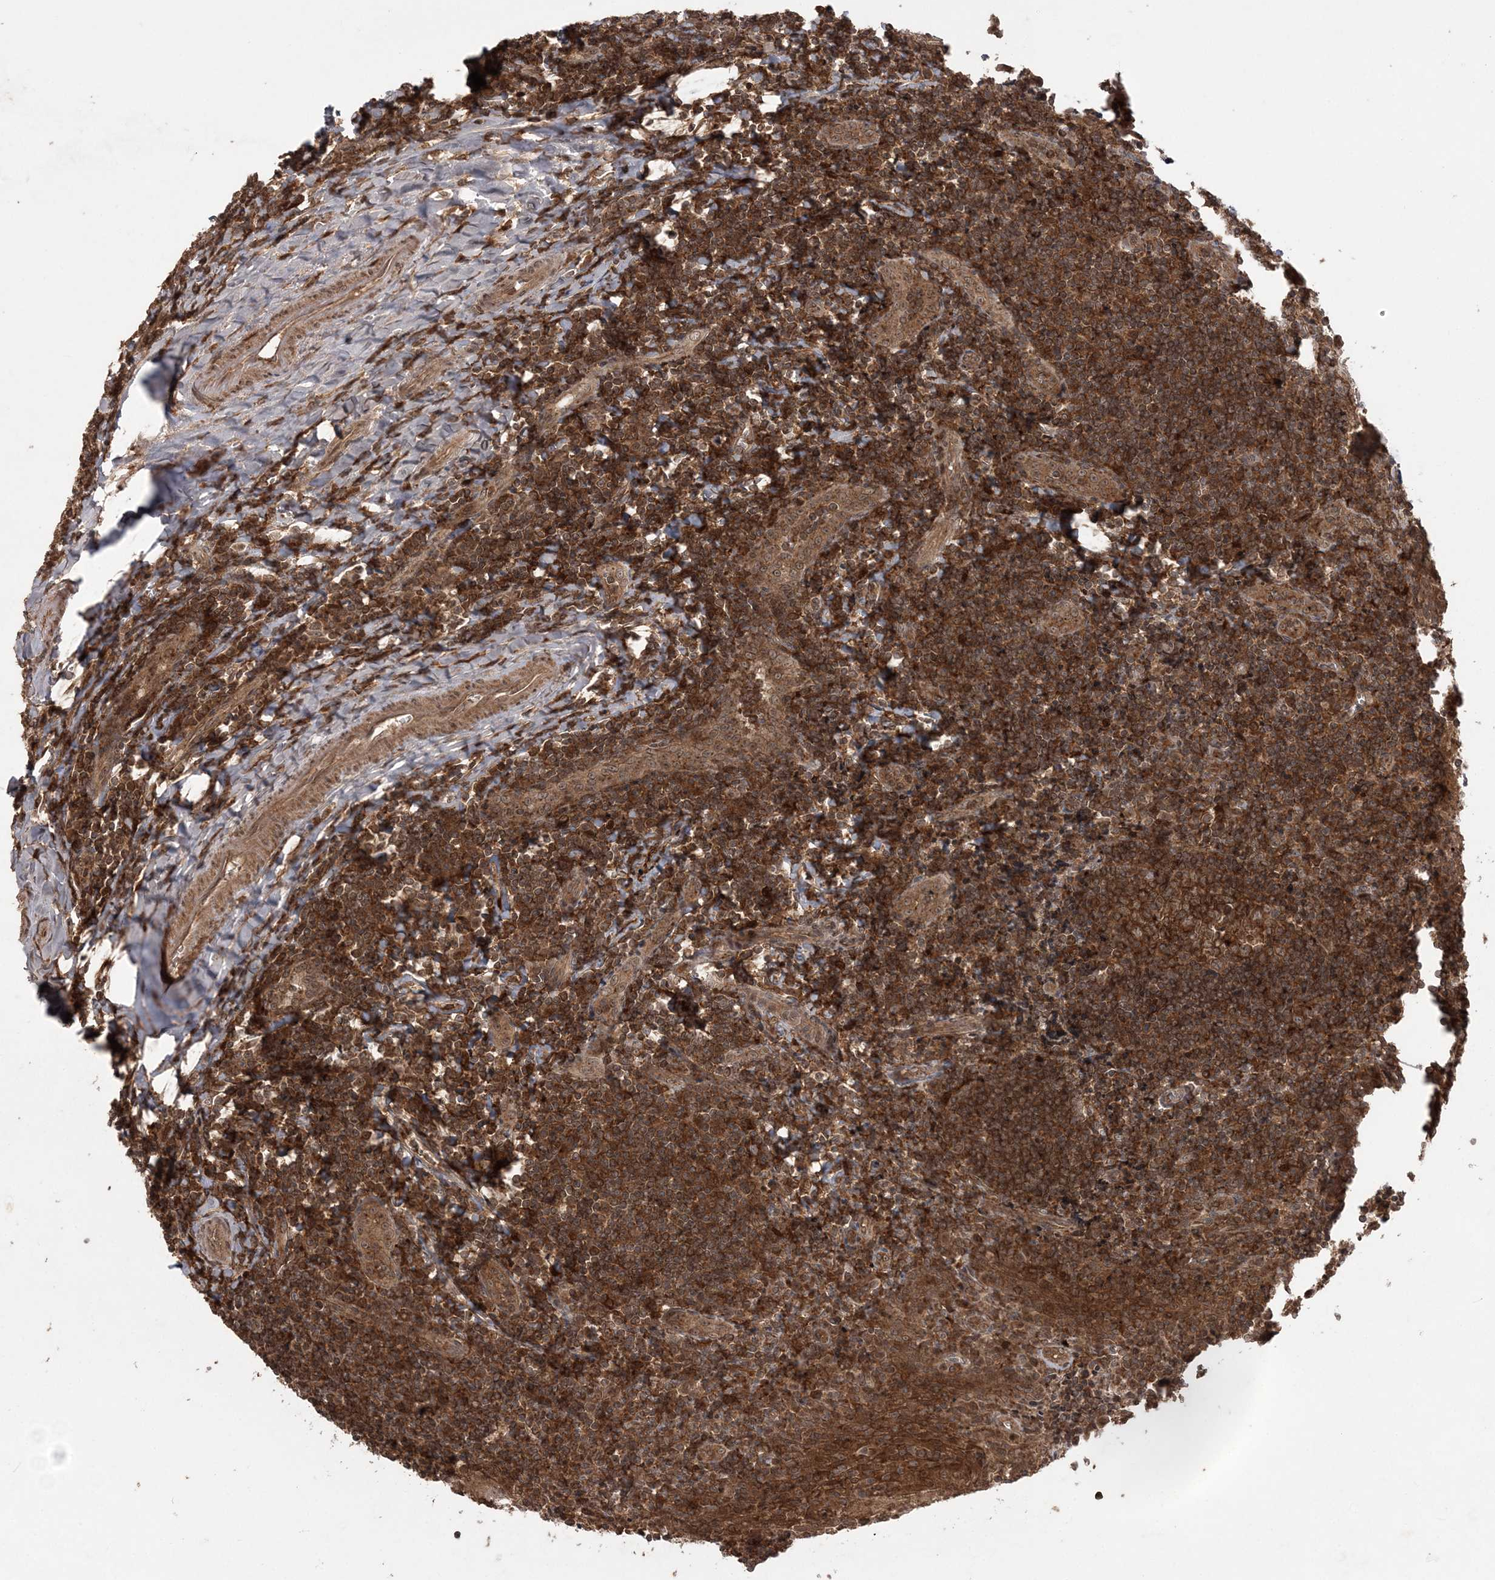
{"staining": {"intensity": "moderate", "quantity": ">75%", "location": "cytoplasmic/membranous"}, "tissue": "tonsil", "cell_type": "Germinal center cells", "image_type": "normal", "snomed": [{"axis": "morphology", "description": "Normal tissue, NOS"}, {"axis": "topography", "description": "Tonsil"}], "caption": "Tonsil was stained to show a protein in brown. There is medium levels of moderate cytoplasmic/membranous staining in approximately >75% of germinal center cells. (DAB = brown stain, brightfield microscopy at high magnification).", "gene": "LACC1", "patient": {"sex": "male", "age": 27}}